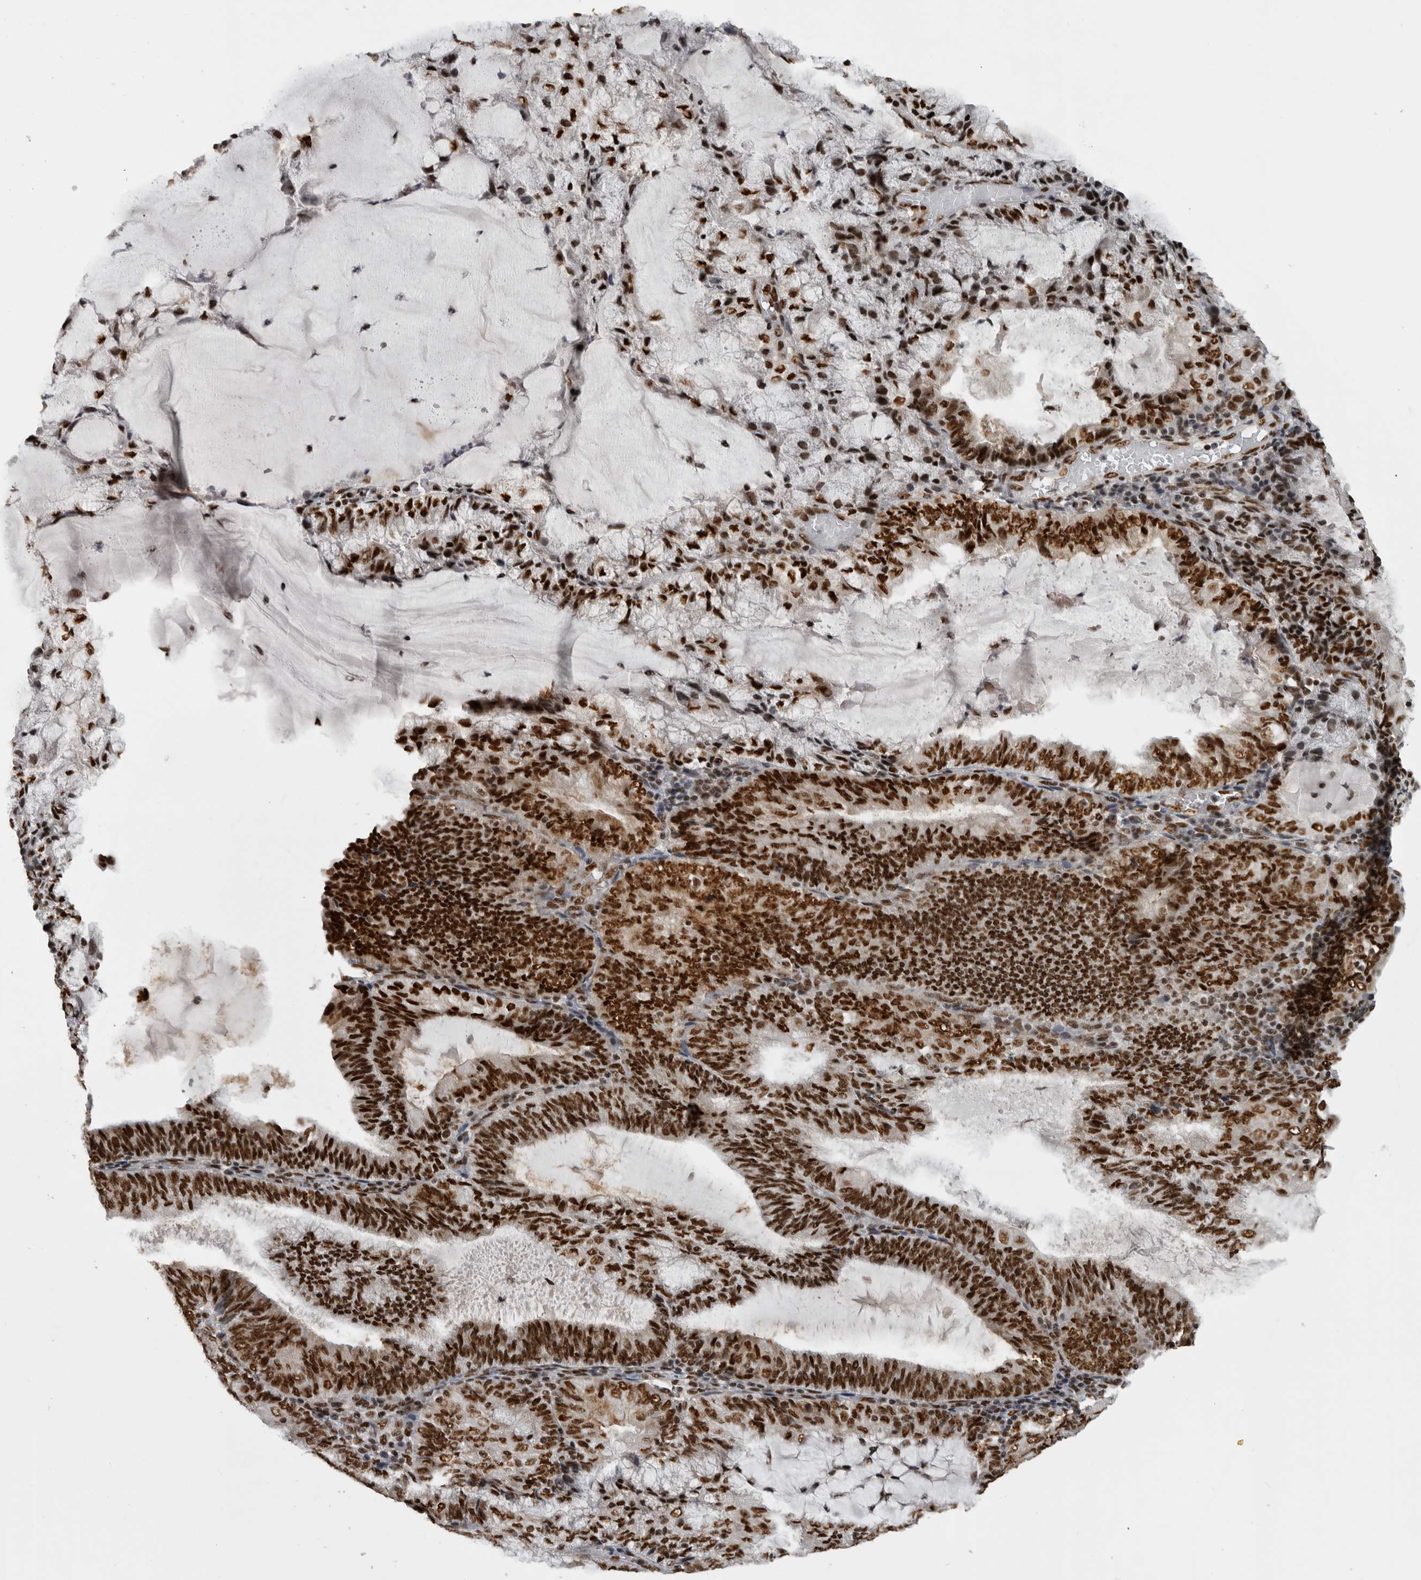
{"staining": {"intensity": "strong", "quantity": ">75%", "location": "nuclear"}, "tissue": "endometrial cancer", "cell_type": "Tumor cells", "image_type": "cancer", "snomed": [{"axis": "morphology", "description": "Adenocarcinoma, NOS"}, {"axis": "topography", "description": "Endometrium"}], "caption": "Protein expression analysis of human endometrial cancer reveals strong nuclear positivity in approximately >75% of tumor cells.", "gene": "ZSCAN2", "patient": {"sex": "female", "age": 81}}